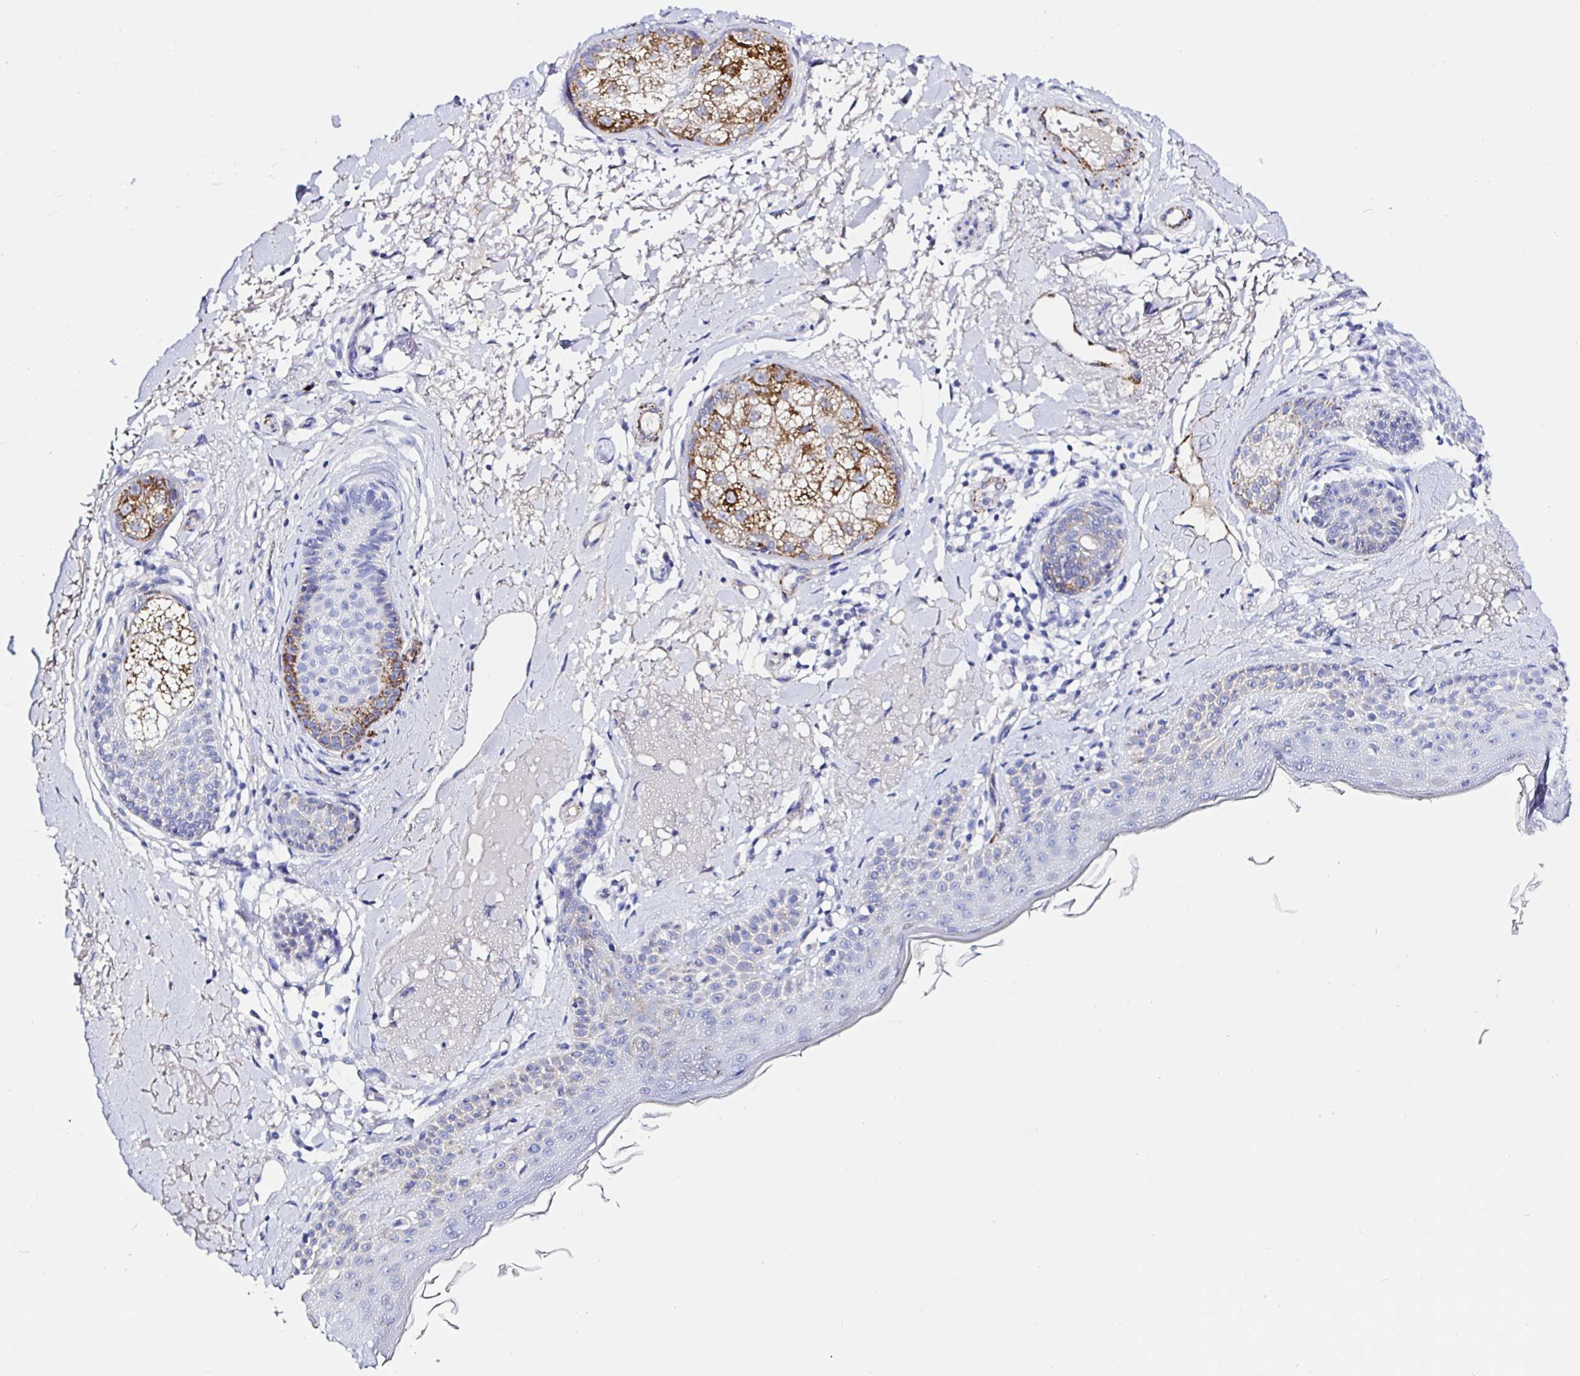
{"staining": {"intensity": "negative", "quantity": "none", "location": "none"}, "tissue": "skin", "cell_type": "Fibroblasts", "image_type": "normal", "snomed": [{"axis": "morphology", "description": "Normal tissue, NOS"}, {"axis": "topography", "description": "Skin"}], "caption": "DAB (3,3'-diaminobenzidine) immunohistochemical staining of benign skin displays no significant expression in fibroblasts. (DAB immunohistochemistry, high magnification).", "gene": "MAOA", "patient": {"sex": "male", "age": 73}}